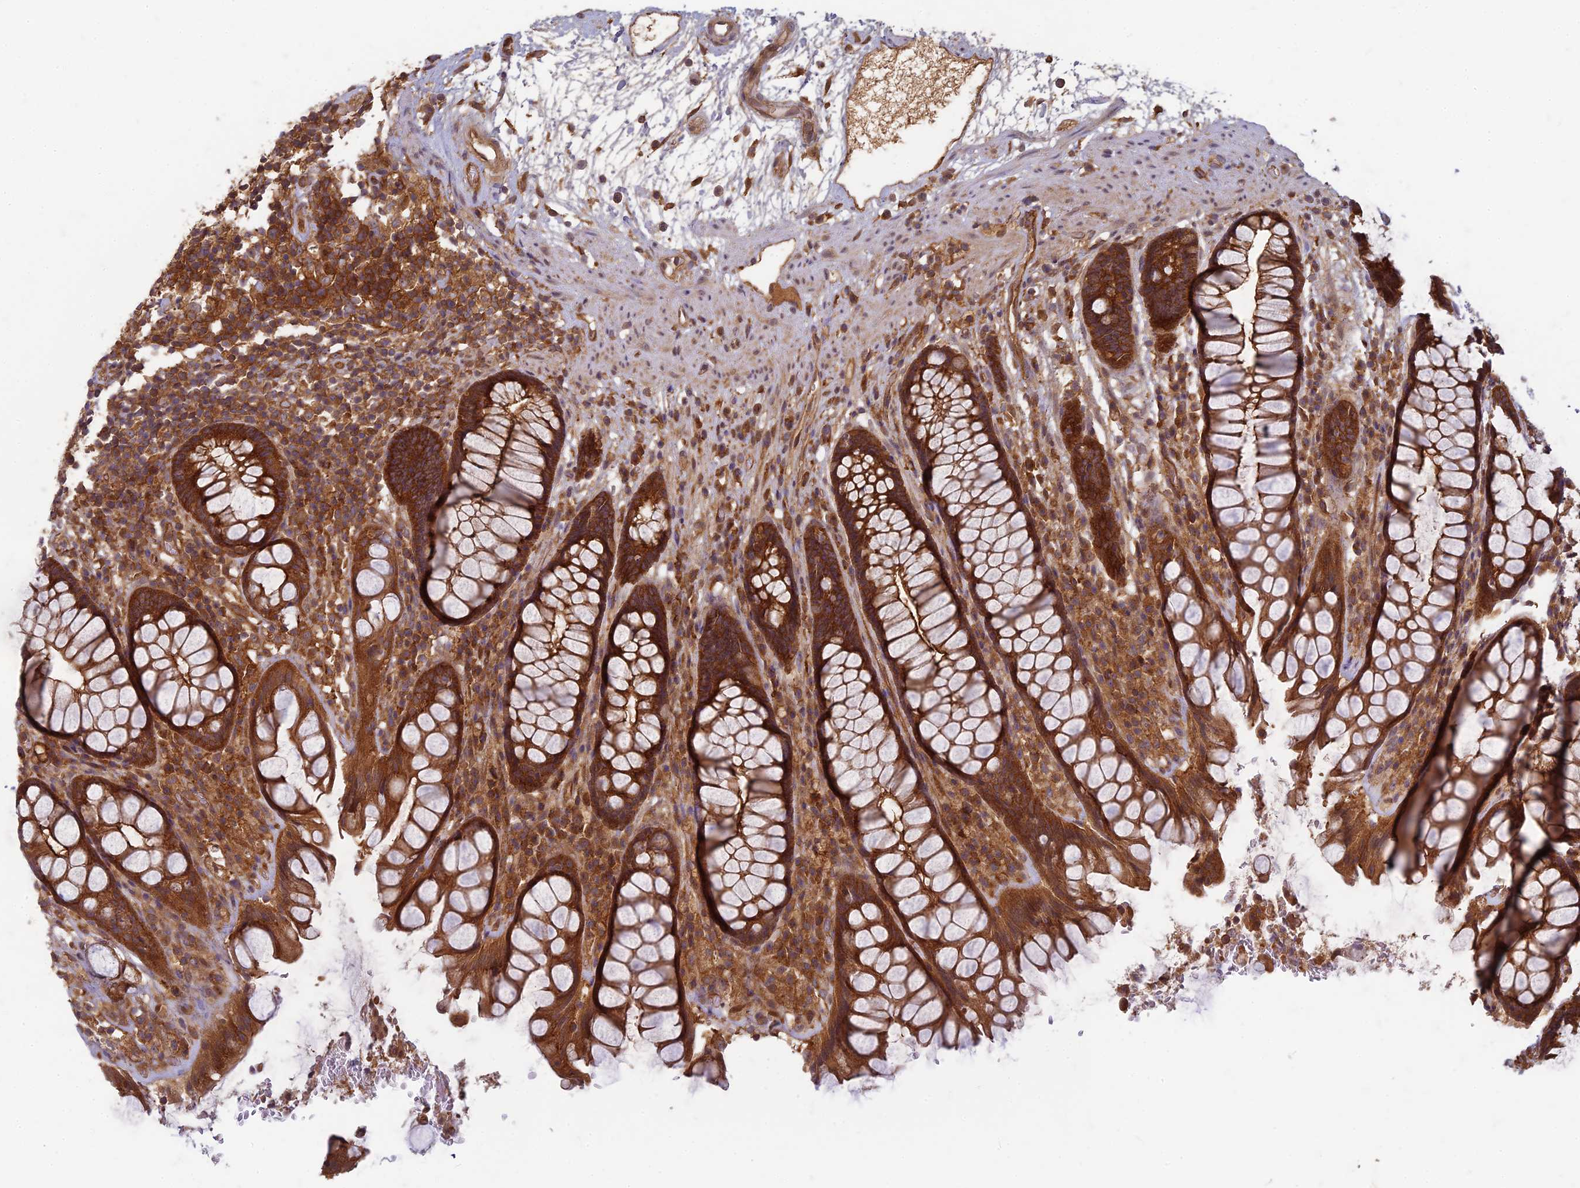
{"staining": {"intensity": "strong", "quantity": ">75%", "location": "cytoplasmic/membranous"}, "tissue": "rectum", "cell_type": "Glandular cells", "image_type": "normal", "snomed": [{"axis": "morphology", "description": "Normal tissue, NOS"}, {"axis": "topography", "description": "Rectum"}], "caption": "IHC image of unremarkable rectum: human rectum stained using IHC shows high levels of strong protein expression localized specifically in the cytoplasmic/membranous of glandular cells, appearing as a cytoplasmic/membranous brown color.", "gene": "TCF25", "patient": {"sex": "male", "age": 64}}